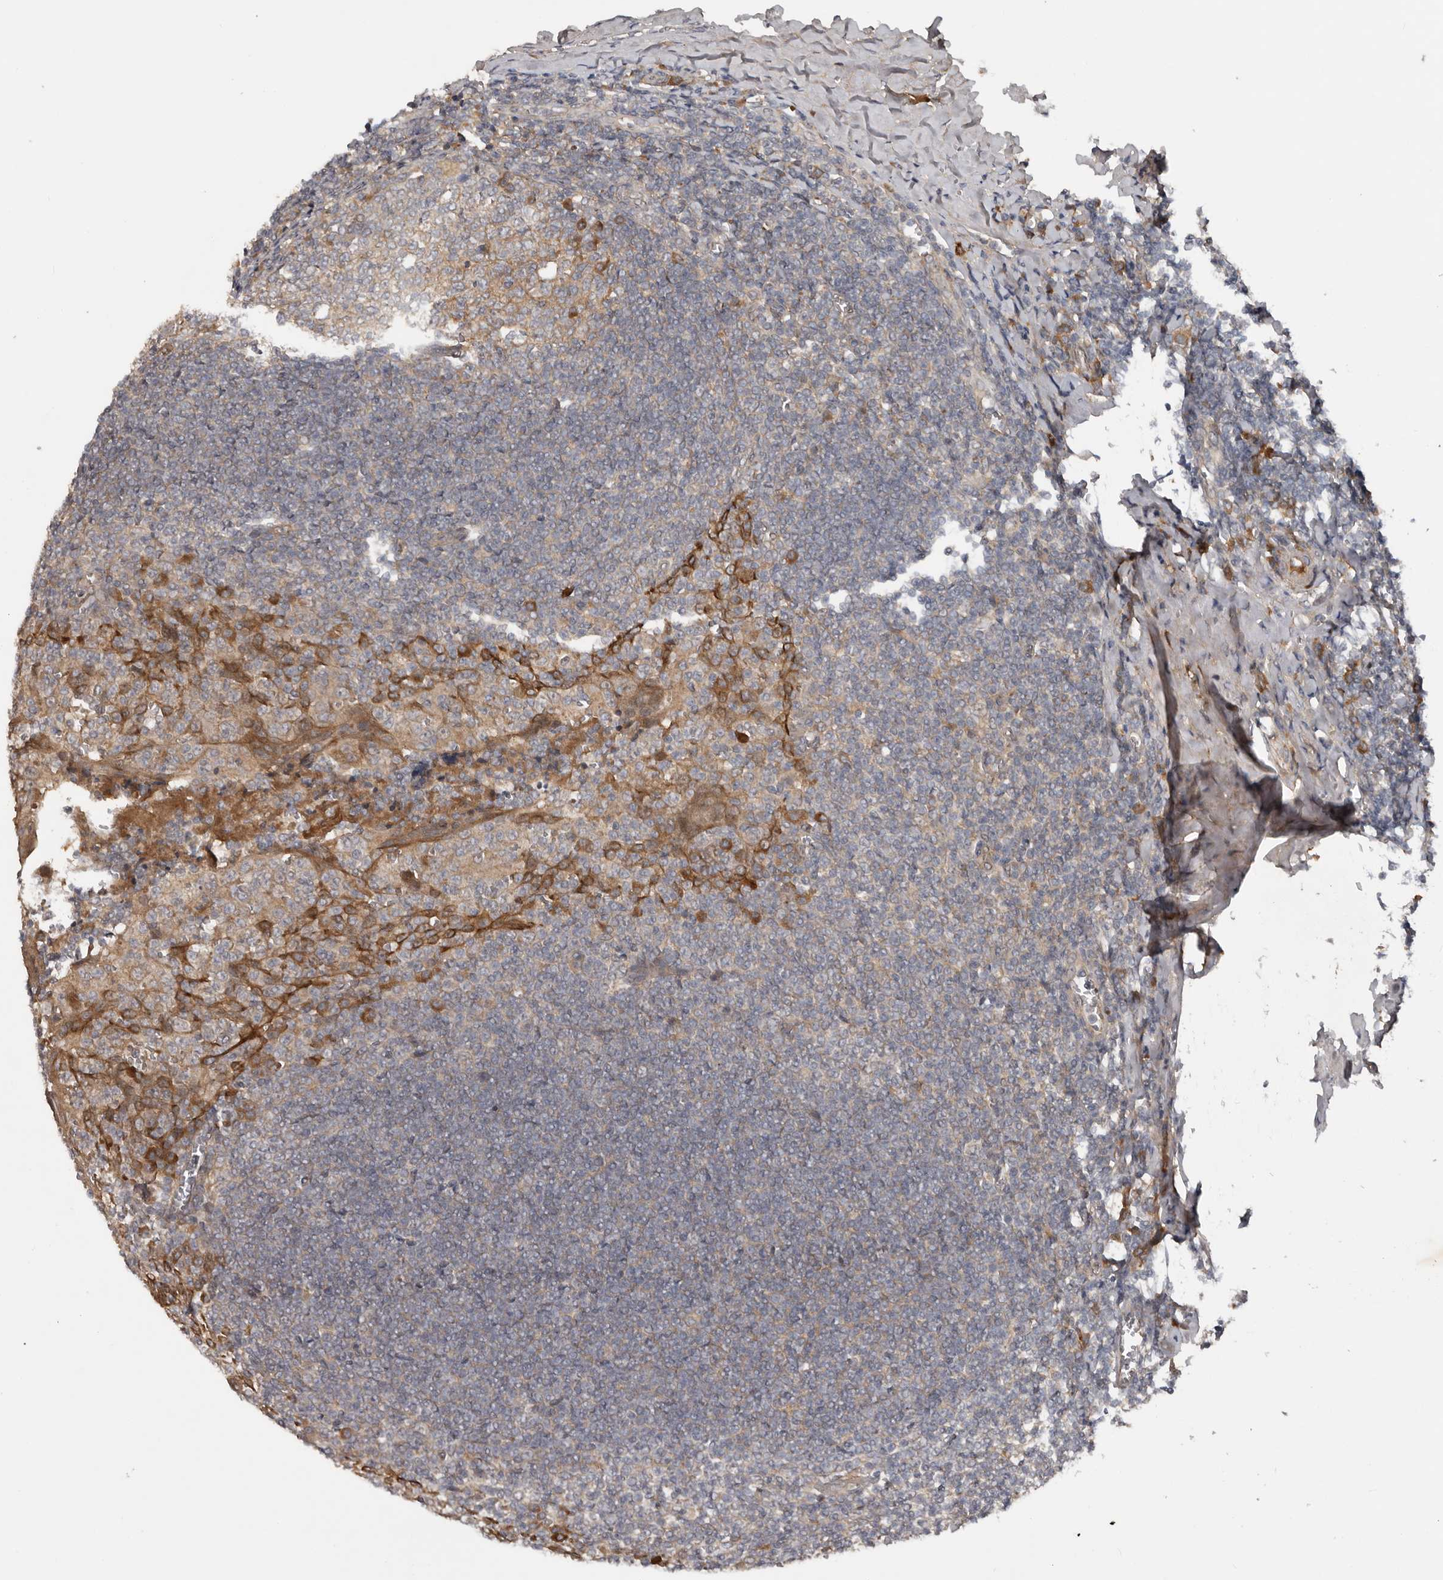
{"staining": {"intensity": "weak", "quantity": "<25%", "location": "cytoplasmic/membranous"}, "tissue": "tonsil", "cell_type": "Germinal center cells", "image_type": "normal", "snomed": [{"axis": "morphology", "description": "Normal tissue, NOS"}, {"axis": "topography", "description": "Tonsil"}], "caption": "Micrograph shows no protein staining in germinal center cells of normal tonsil. (Brightfield microscopy of DAB IHC at high magnification).", "gene": "DNAJB4", "patient": {"sex": "male", "age": 27}}